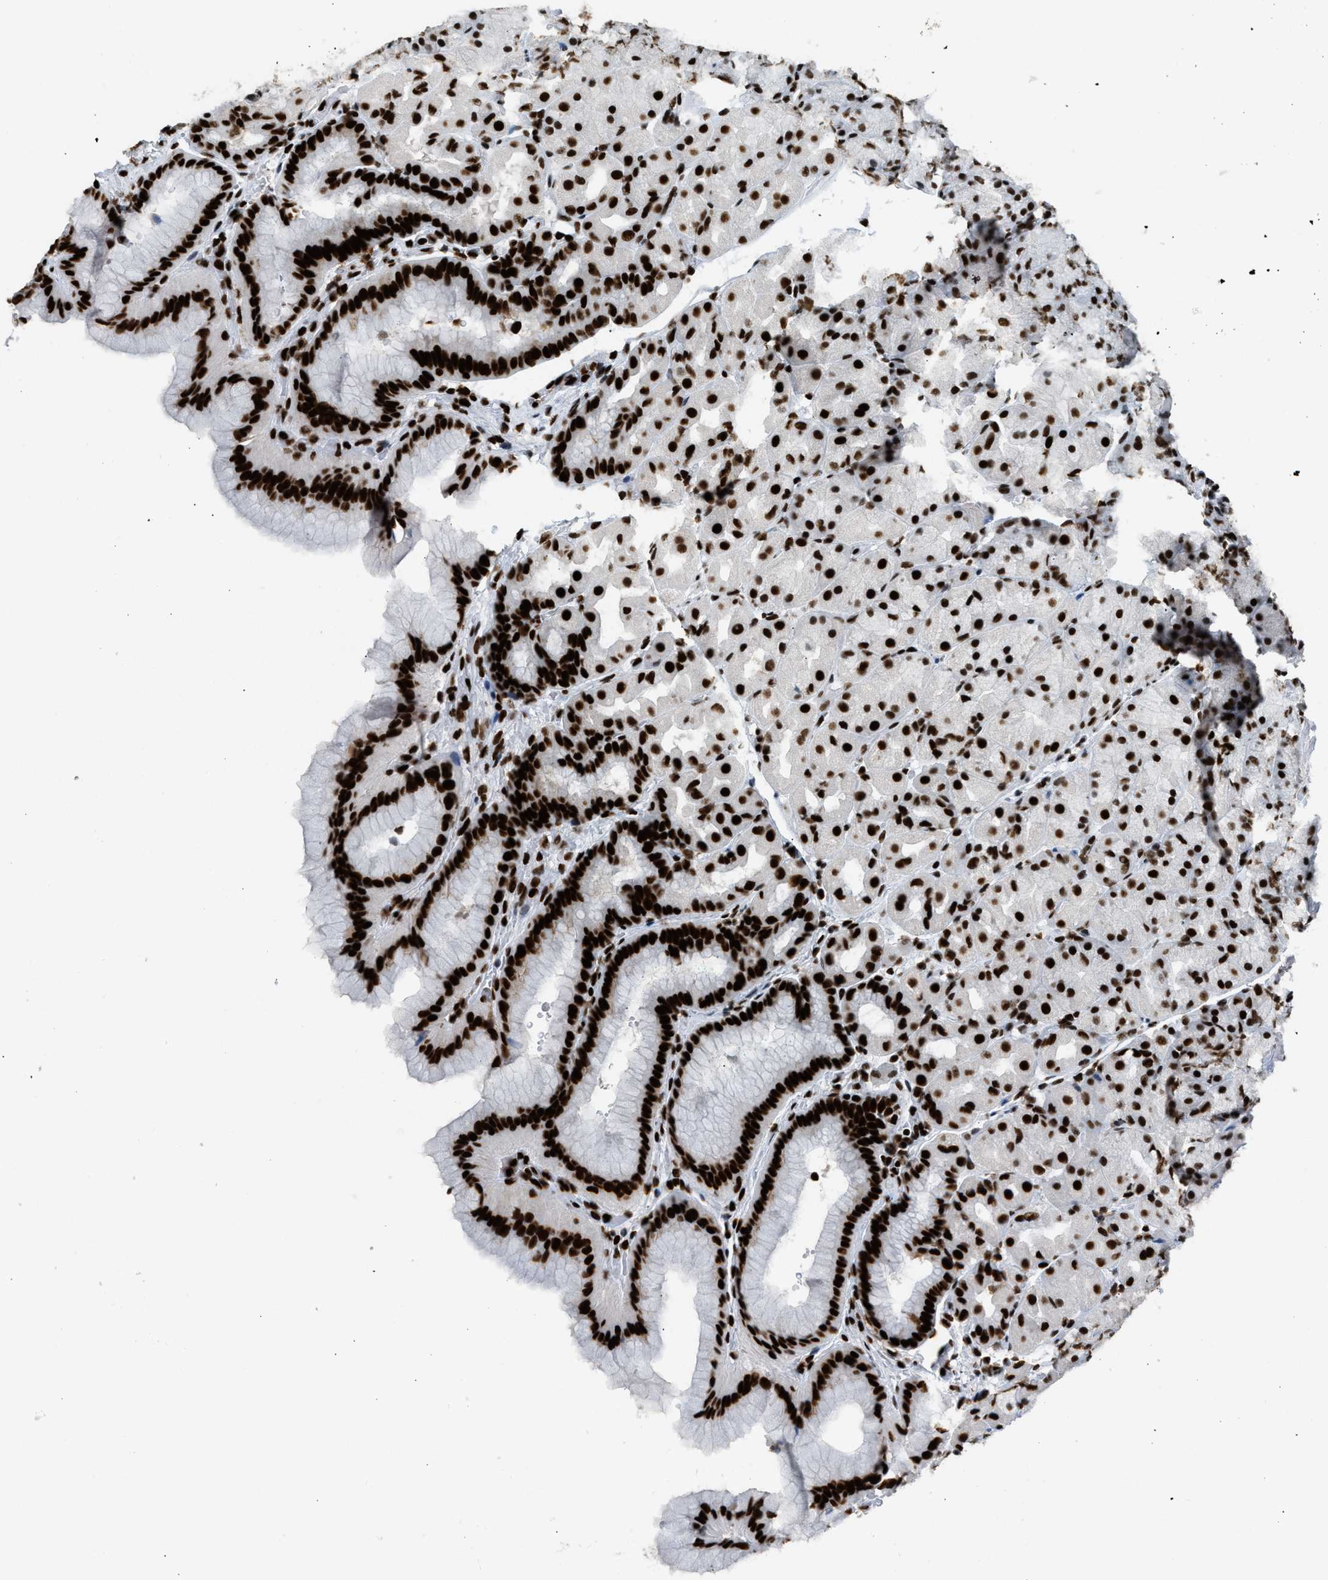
{"staining": {"intensity": "strong", "quantity": ">75%", "location": "nuclear"}, "tissue": "stomach", "cell_type": "Glandular cells", "image_type": "normal", "snomed": [{"axis": "morphology", "description": "Normal tissue, NOS"}, {"axis": "morphology", "description": "Carcinoid, malignant, NOS"}, {"axis": "topography", "description": "Stomach, upper"}], "caption": "A high amount of strong nuclear expression is seen in approximately >75% of glandular cells in unremarkable stomach.", "gene": "PIF1", "patient": {"sex": "male", "age": 39}}